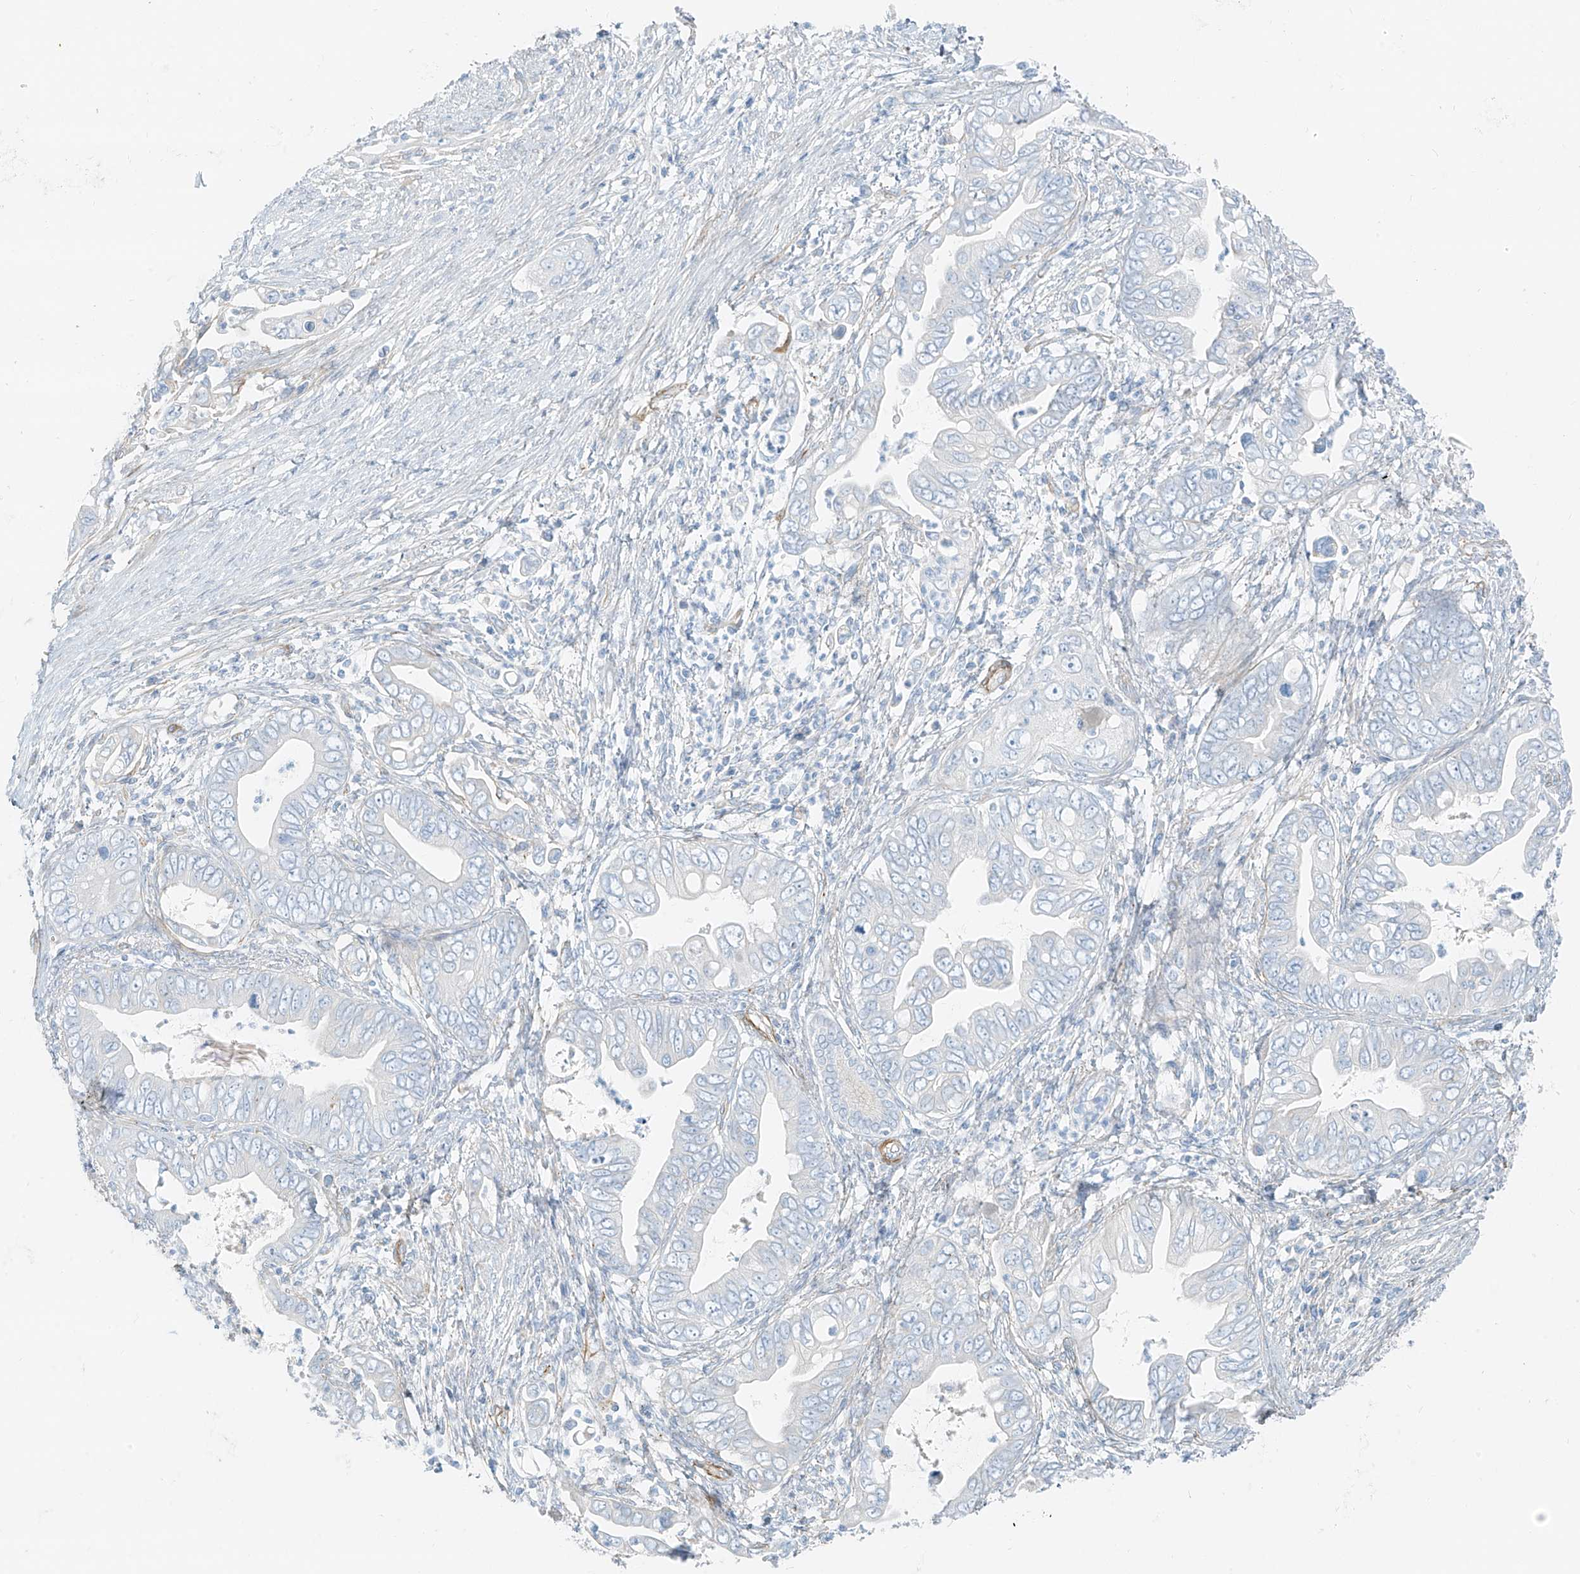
{"staining": {"intensity": "negative", "quantity": "none", "location": "none"}, "tissue": "pancreatic cancer", "cell_type": "Tumor cells", "image_type": "cancer", "snomed": [{"axis": "morphology", "description": "Adenocarcinoma, NOS"}, {"axis": "topography", "description": "Pancreas"}], "caption": "Immunohistochemistry micrograph of neoplastic tissue: adenocarcinoma (pancreatic) stained with DAB demonstrates no significant protein positivity in tumor cells. (Stains: DAB (3,3'-diaminobenzidine) IHC with hematoxylin counter stain, Microscopy: brightfield microscopy at high magnification).", "gene": "SMCP", "patient": {"sex": "male", "age": 75}}